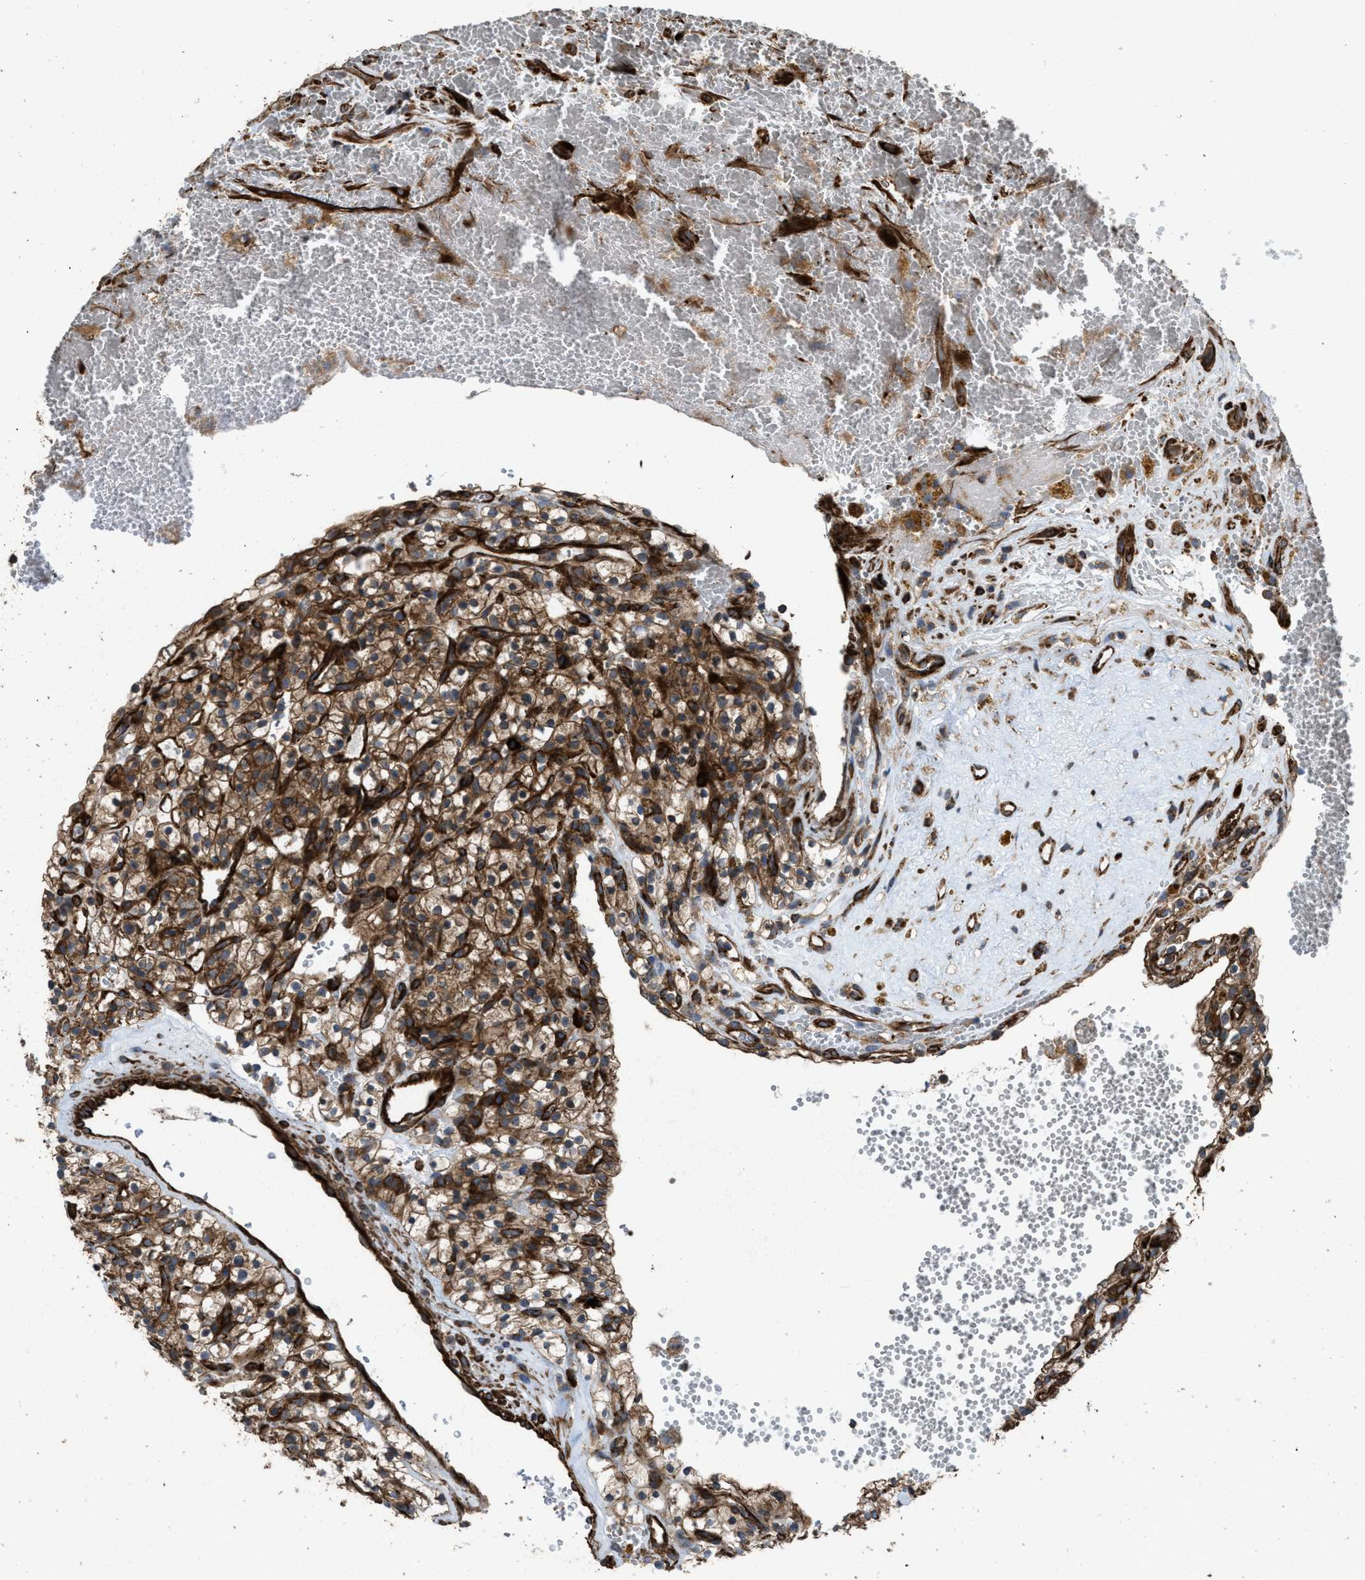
{"staining": {"intensity": "moderate", "quantity": ">75%", "location": "cytoplasmic/membranous"}, "tissue": "renal cancer", "cell_type": "Tumor cells", "image_type": "cancer", "snomed": [{"axis": "morphology", "description": "Adenocarcinoma, NOS"}, {"axis": "topography", "description": "Kidney"}], "caption": "IHC staining of renal cancer (adenocarcinoma), which demonstrates medium levels of moderate cytoplasmic/membranous positivity in about >75% of tumor cells indicating moderate cytoplasmic/membranous protein staining. The staining was performed using DAB (brown) for protein detection and nuclei were counterstained in hematoxylin (blue).", "gene": "EGLN1", "patient": {"sex": "female", "age": 57}}